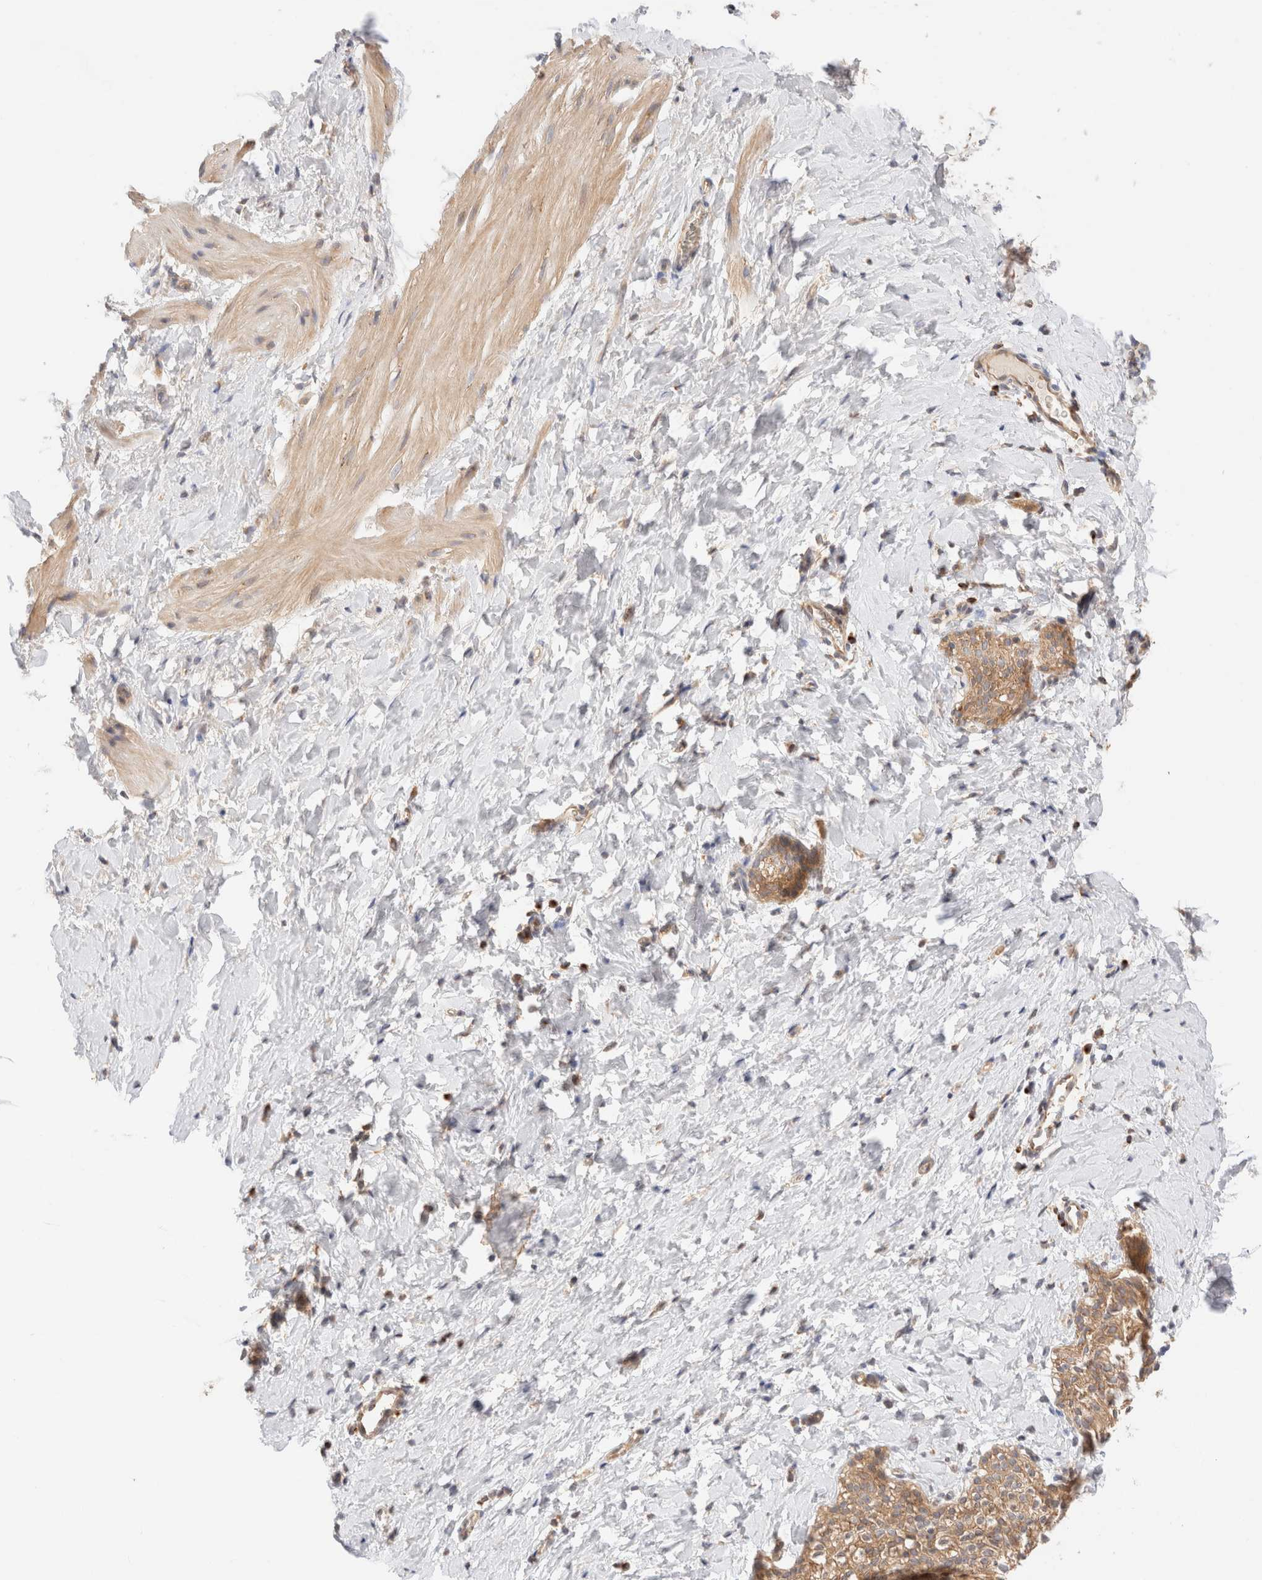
{"staining": {"intensity": "weak", "quantity": "25%-75%", "location": "cytoplasmic/membranous"}, "tissue": "smooth muscle", "cell_type": "Smooth muscle cells", "image_type": "normal", "snomed": [{"axis": "morphology", "description": "Normal tissue, NOS"}, {"axis": "topography", "description": "Smooth muscle"}], "caption": "Smooth muscle stained with immunohistochemistry demonstrates weak cytoplasmic/membranous positivity in about 25%-75% of smooth muscle cells.", "gene": "RABEP1", "patient": {"sex": "male", "age": 16}}